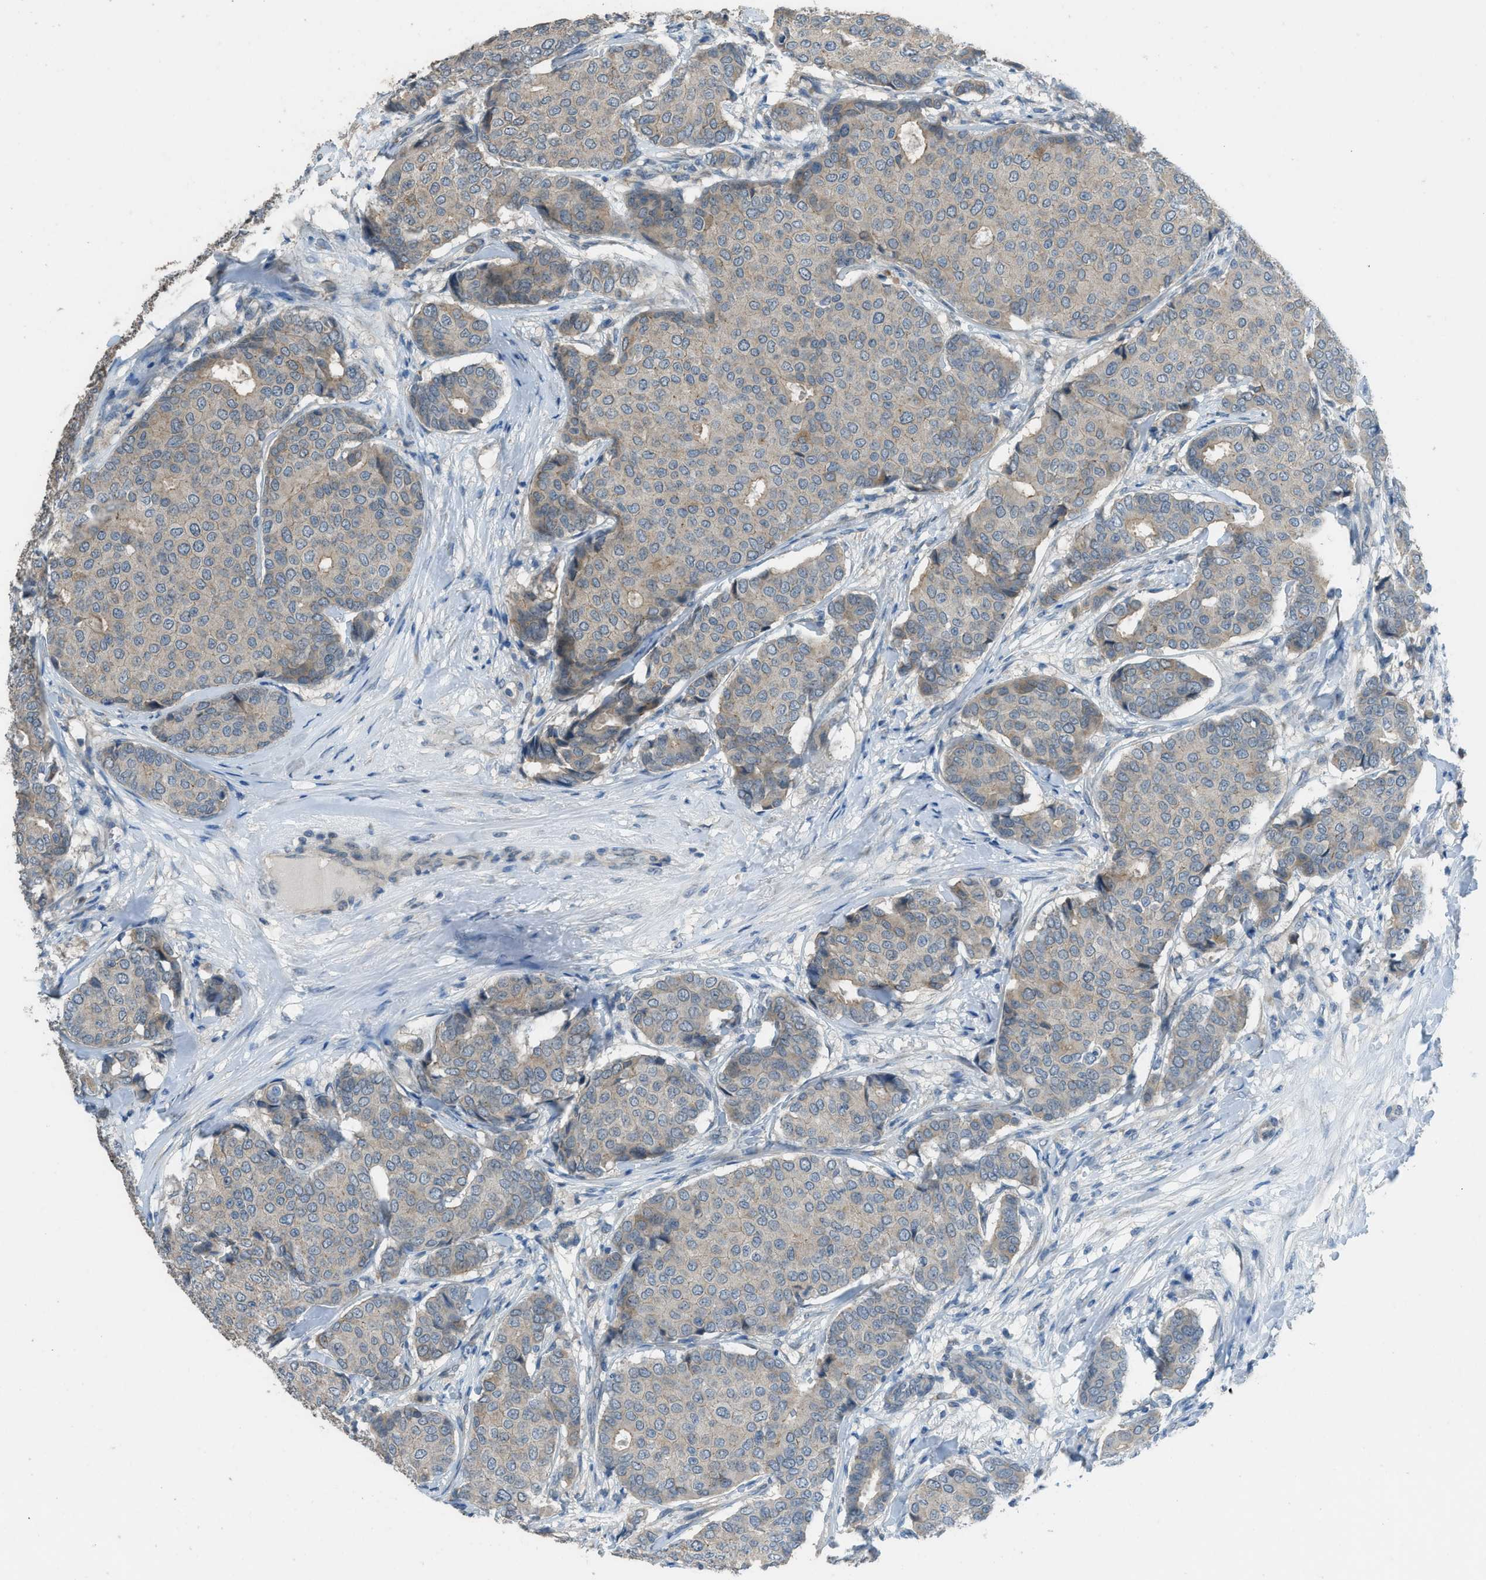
{"staining": {"intensity": "weak", "quantity": "<25%", "location": "cytoplasmic/membranous"}, "tissue": "breast cancer", "cell_type": "Tumor cells", "image_type": "cancer", "snomed": [{"axis": "morphology", "description": "Duct carcinoma"}, {"axis": "topography", "description": "Breast"}], "caption": "Immunohistochemistry photomicrograph of breast infiltrating ductal carcinoma stained for a protein (brown), which displays no expression in tumor cells.", "gene": "TIMD4", "patient": {"sex": "female", "age": 75}}